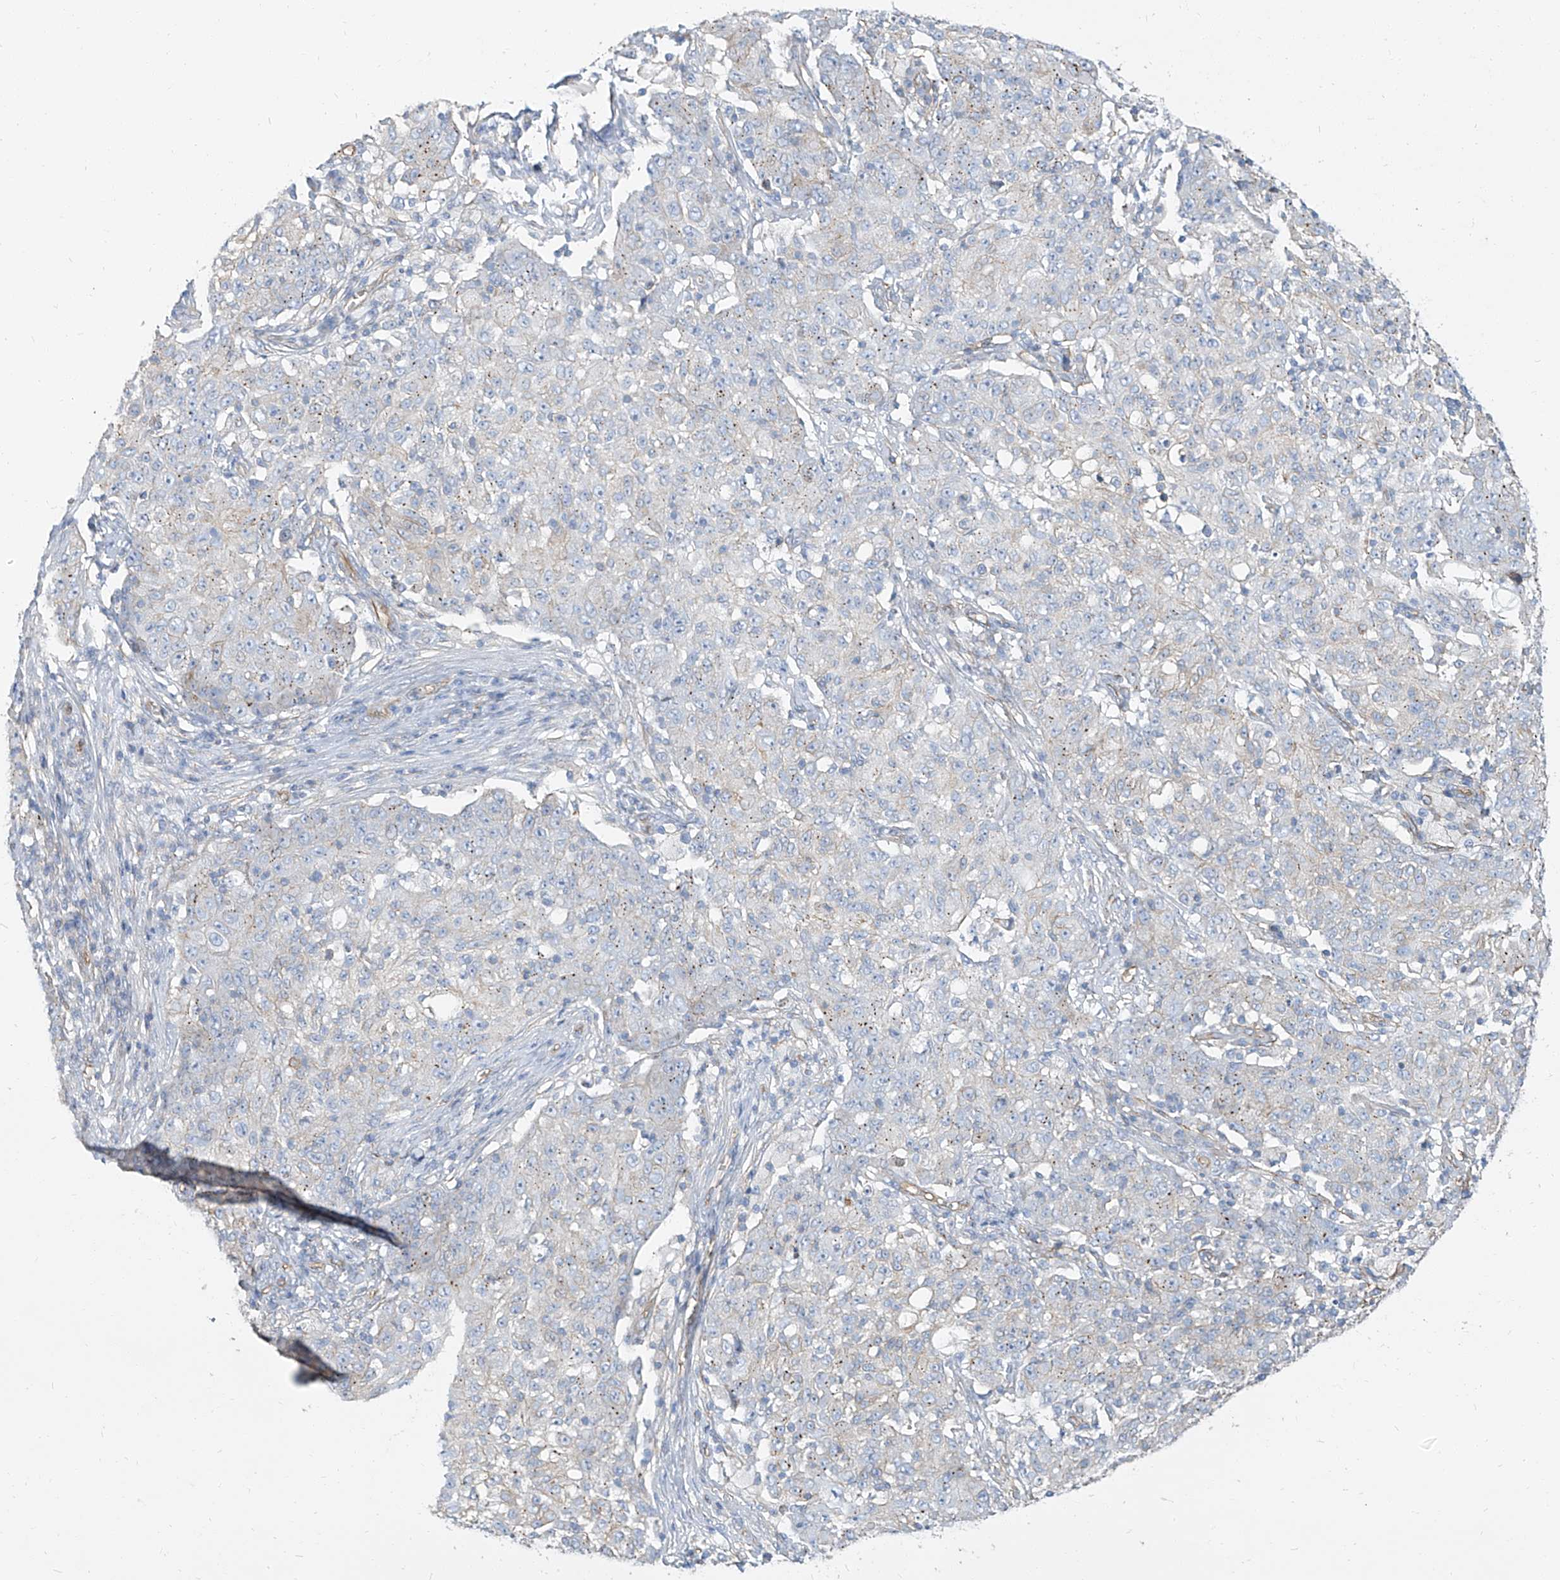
{"staining": {"intensity": "negative", "quantity": "none", "location": "none"}, "tissue": "ovarian cancer", "cell_type": "Tumor cells", "image_type": "cancer", "snomed": [{"axis": "morphology", "description": "Carcinoma, endometroid"}, {"axis": "topography", "description": "Ovary"}], "caption": "A micrograph of human ovarian cancer is negative for staining in tumor cells. (DAB immunohistochemistry with hematoxylin counter stain).", "gene": "TXLNB", "patient": {"sex": "female", "age": 42}}